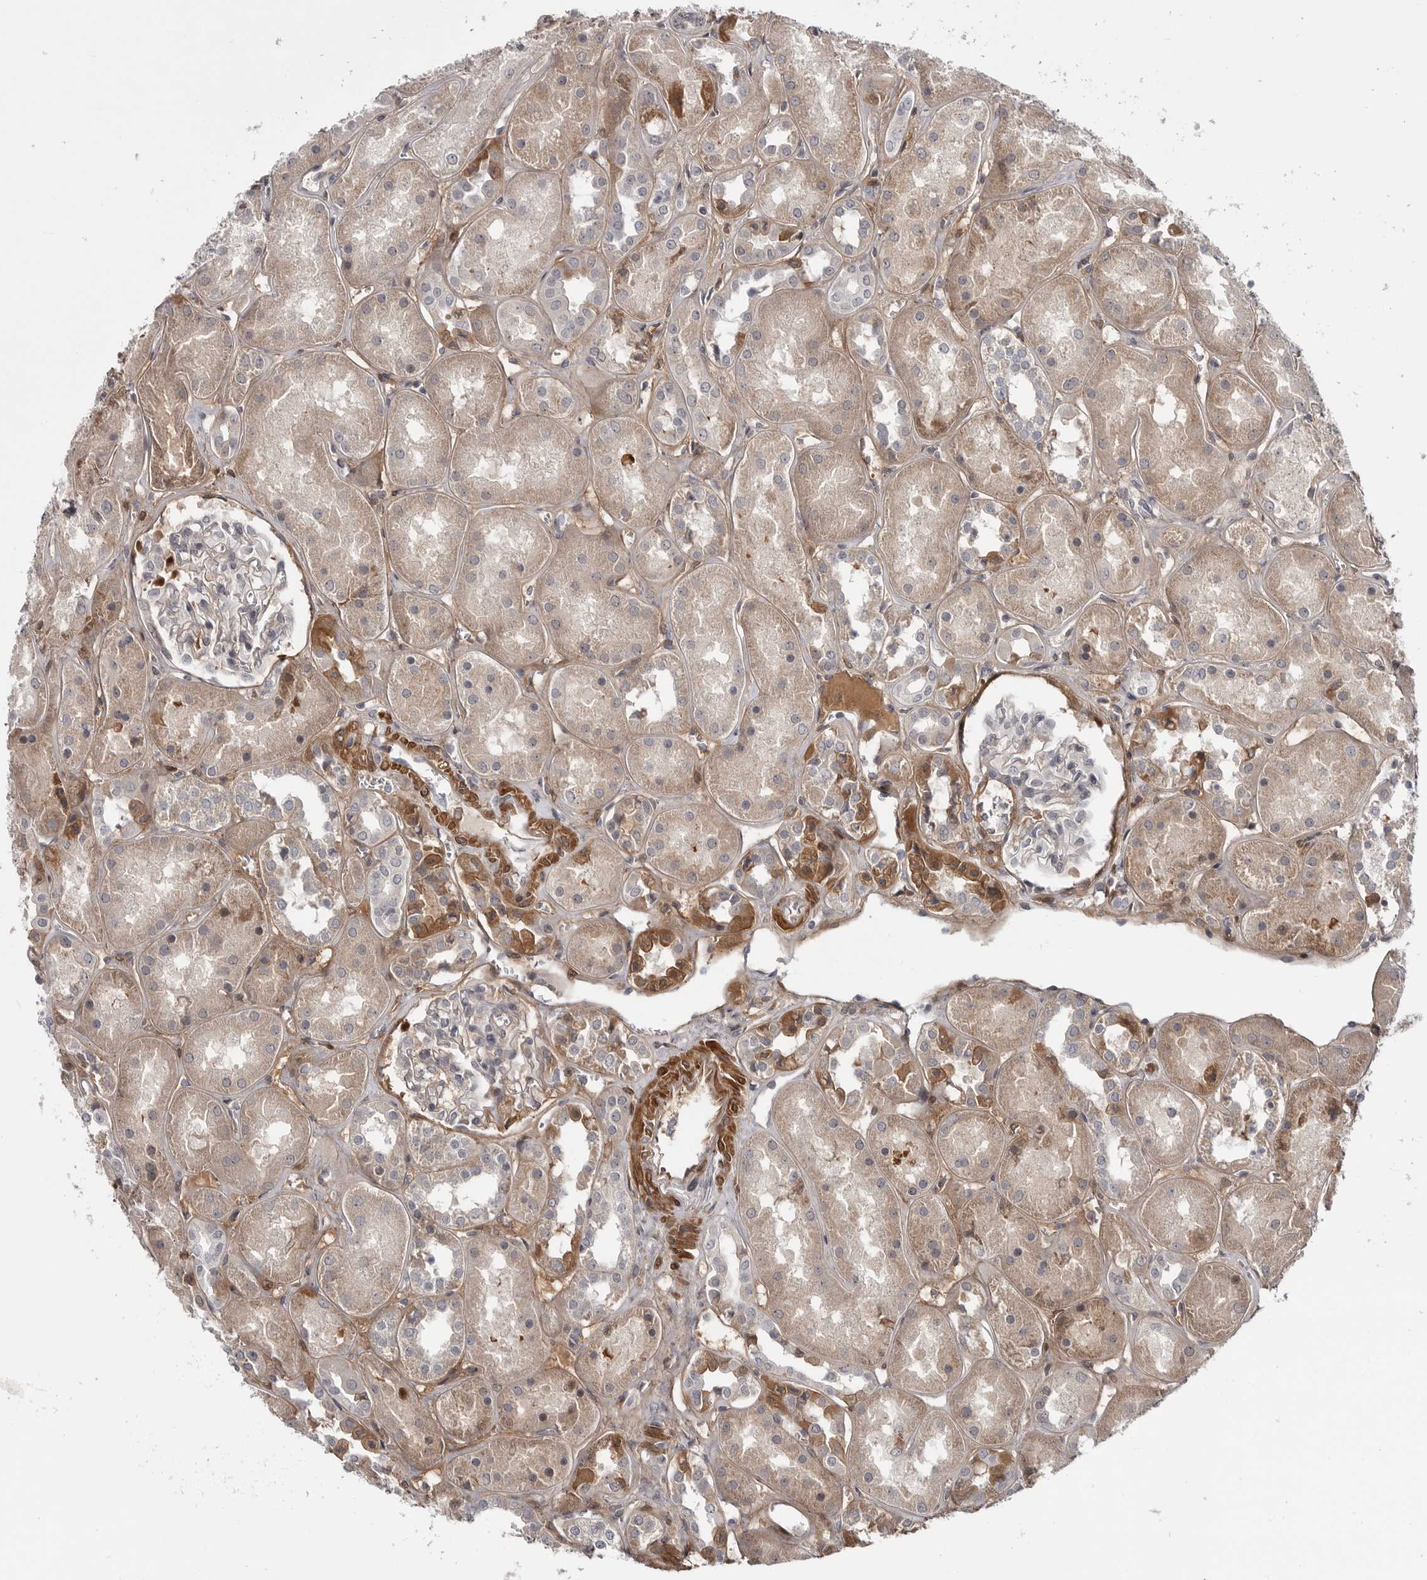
{"staining": {"intensity": "negative", "quantity": "none", "location": "none"}, "tissue": "kidney", "cell_type": "Cells in glomeruli", "image_type": "normal", "snomed": [{"axis": "morphology", "description": "Normal tissue, NOS"}, {"axis": "topography", "description": "Kidney"}], "caption": "IHC of normal human kidney reveals no expression in cells in glomeruli. (Stains: DAB (3,3'-diaminobenzidine) immunohistochemistry with hematoxylin counter stain, Microscopy: brightfield microscopy at high magnification).", "gene": "ZNF277", "patient": {"sex": "male", "age": 70}}